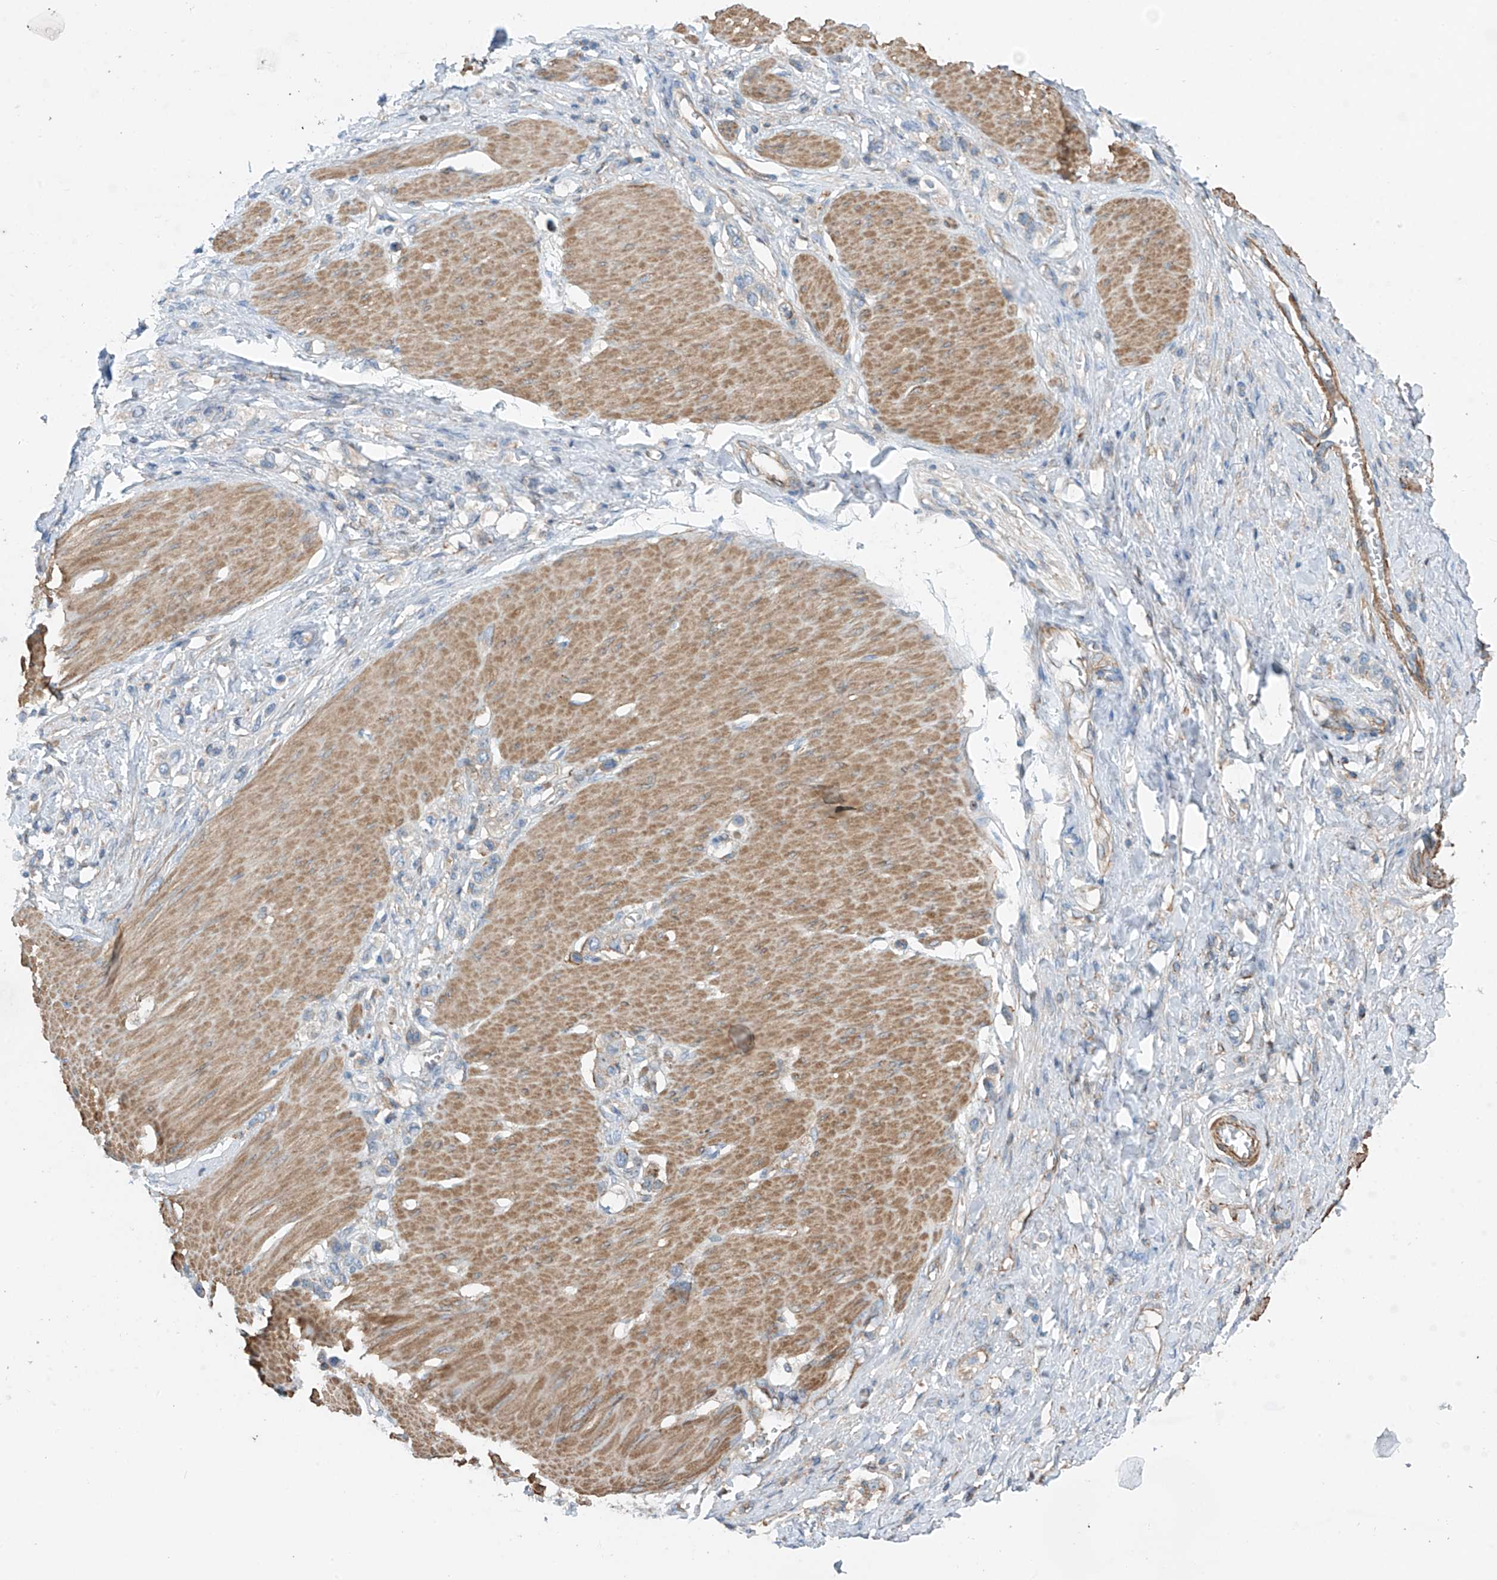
{"staining": {"intensity": "weak", "quantity": "<25%", "location": "cytoplasmic/membranous"}, "tissue": "stomach cancer", "cell_type": "Tumor cells", "image_type": "cancer", "snomed": [{"axis": "morphology", "description": "Normal tissue, NOS"}, {"axis": "morphology", "description": "Adenocarcinoma, NOS"}, {"axis": "topography", "description": "Stomach, upper"}, {"axis": "topography", "description": "Stomach"}], "caption": "IHC image of human stomach cancer (adenocarcinoma) stained for a protein (brown), which reveals no staining in tumor cells.", "gene": "SLC1A5", "patient": {"sex": "female", "age": 65}}